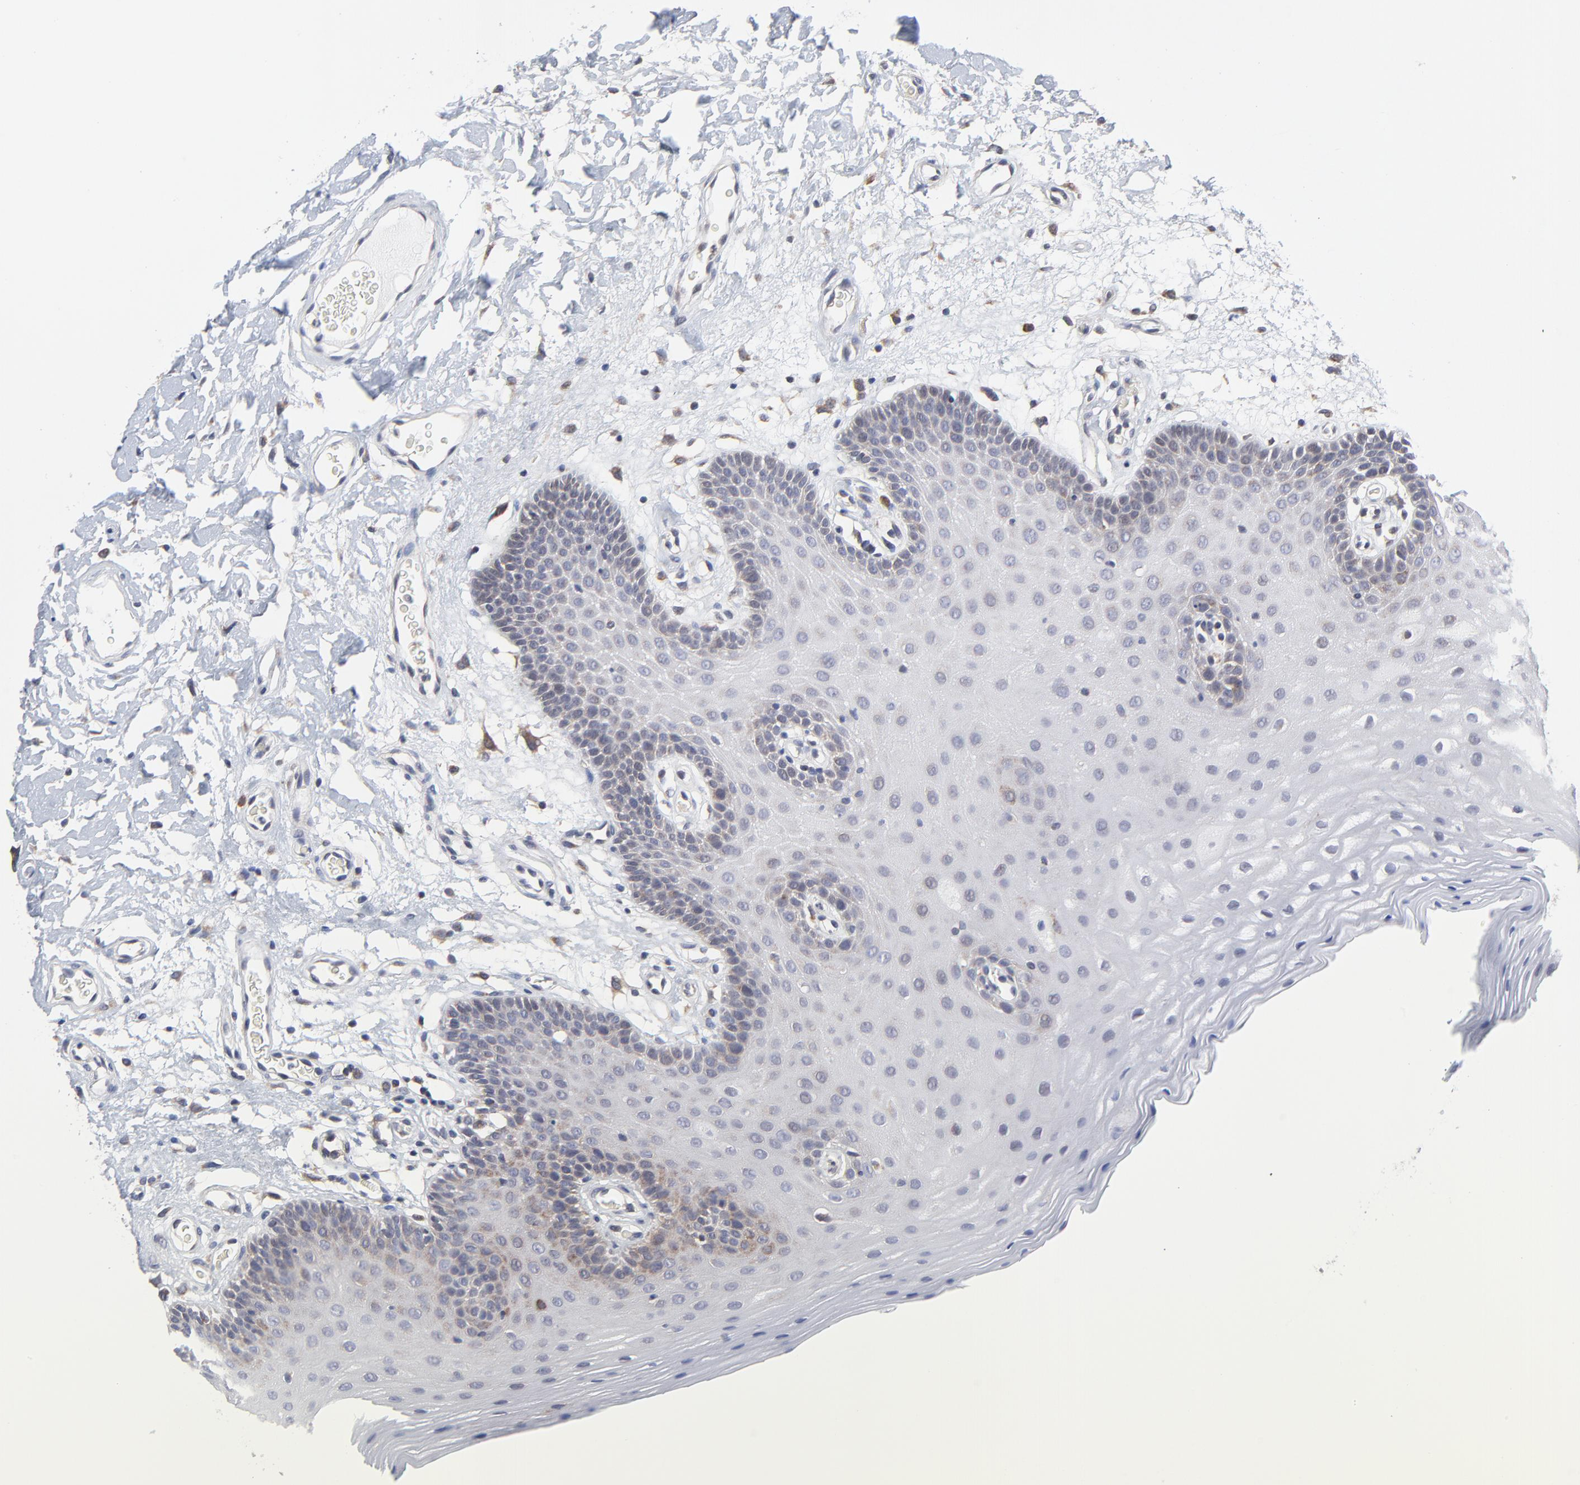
{"staining": {"intensity": "weak", "quantity": "<25%", "location": "cytoplasmic/membranous"}, "tissue": "oral mucosa", "cell_type": "Squamous epithelial cells", "image_type": "normal", "snomed": [{"axis": "morphology", "description": "Normal tissue, NOS"}, {"axis": "morphology", "description": "Squamous cell carcinoma, NOS"}, {"axis": "topography", "description": "Skeletal muscle"}, {"axis": "topography", "description": "Oral tissue"}, {"axis": "topography", "description": "Head-Neck"}], "caption": "DAB immunohistochemical staining of benign oral mucosa demonstrates no significant expression in squamous epithelial cells. Brightfield microscopy of immunohistochemistry (IHC) stained with DAB (brown) and hematoxylin (blue), captured at high magnification.", "gene": "ZNF550", "patient": {"sex": "male", "age": 71}}